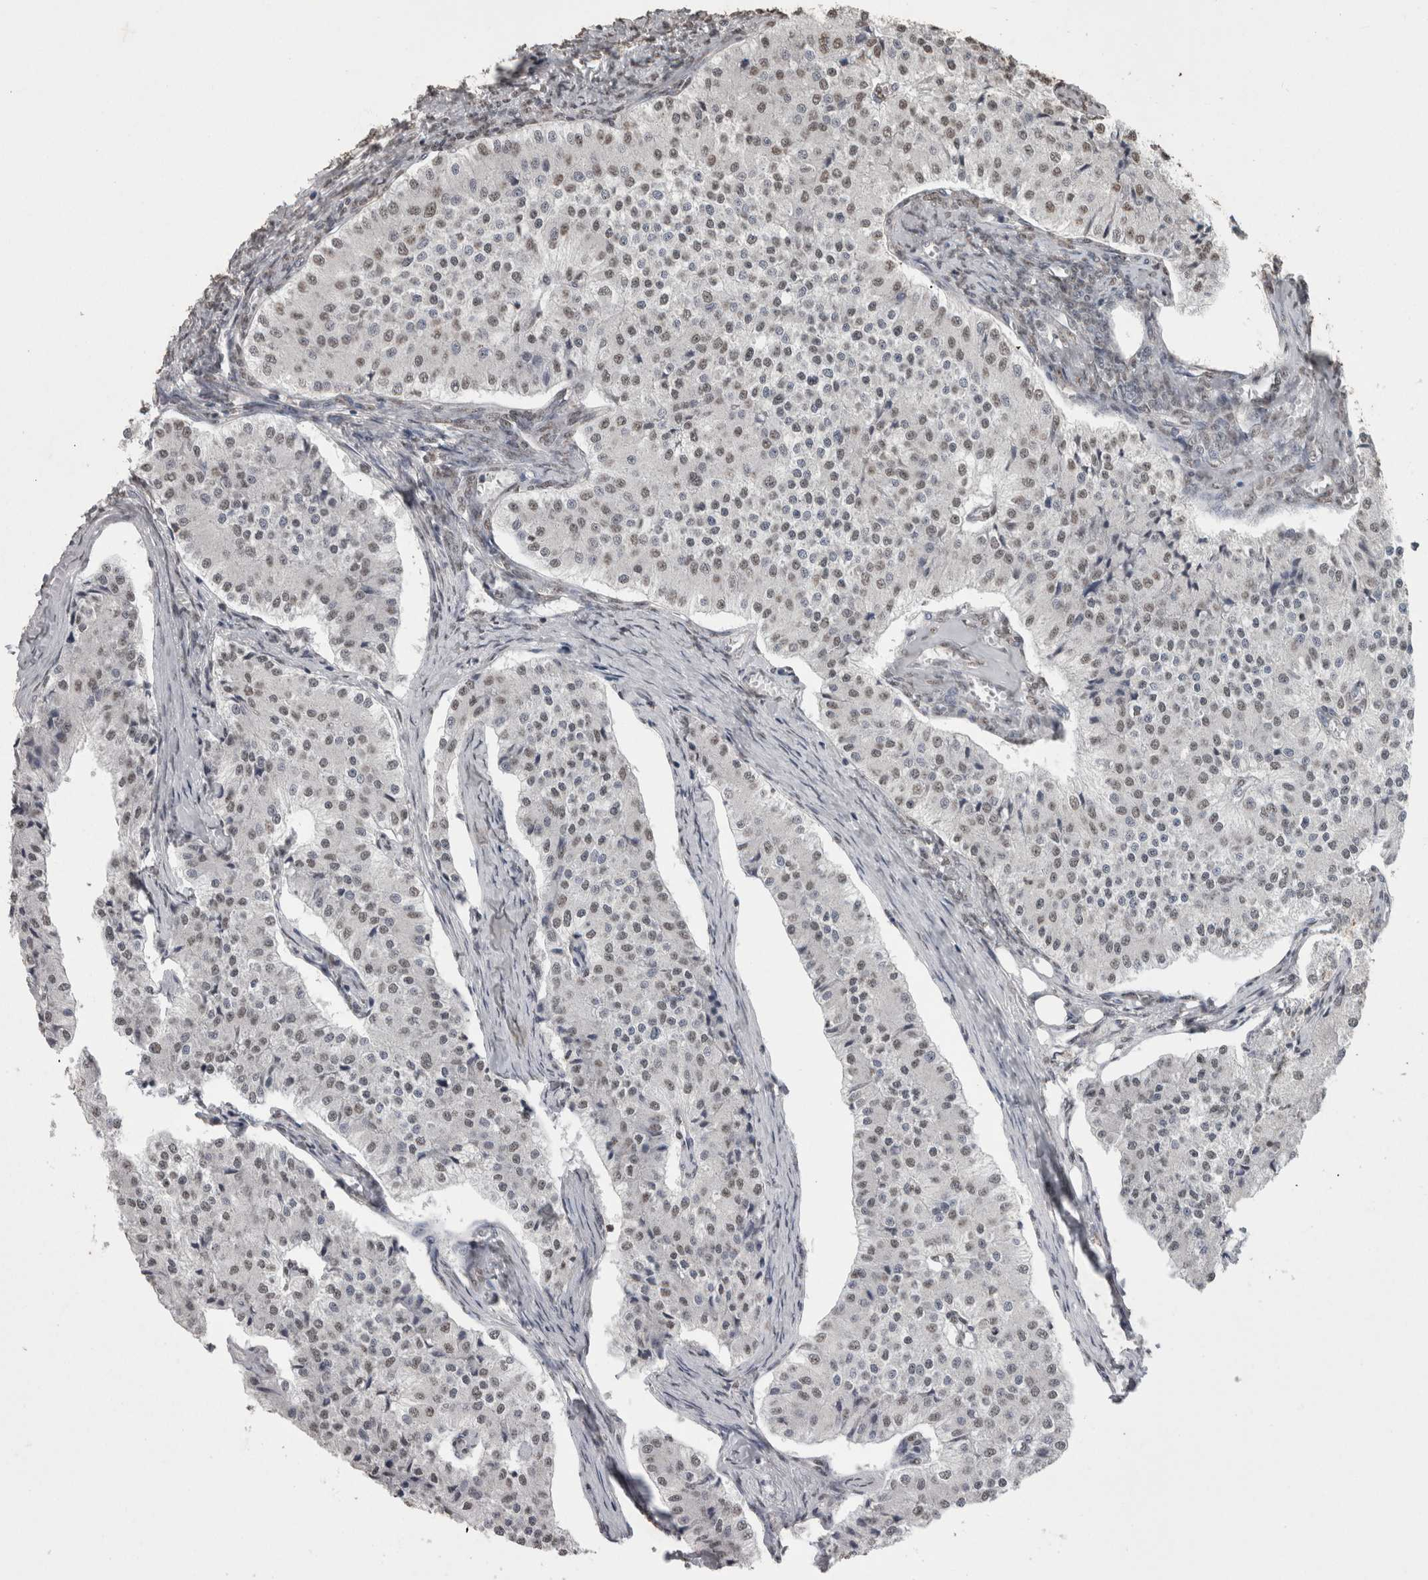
{"staining": {"intensity": "weak", "quantity": "<25%", "location": "nuclear"}, "tissue": "carcinoid", "cell_type": "Tumor cells", "image_type": "cancer", "snomed": [{"axis": "morphology", "description": "Carcinoid, malignant, NOS"}, {"axis": "topography", "description": "Colon"}], "caption": "Immunohistochemical staining of carcinoid demonstrates no significant staining in tumor cells.", "gene": "SMAD7", "patient": {"sex": "female", "age": 52}}